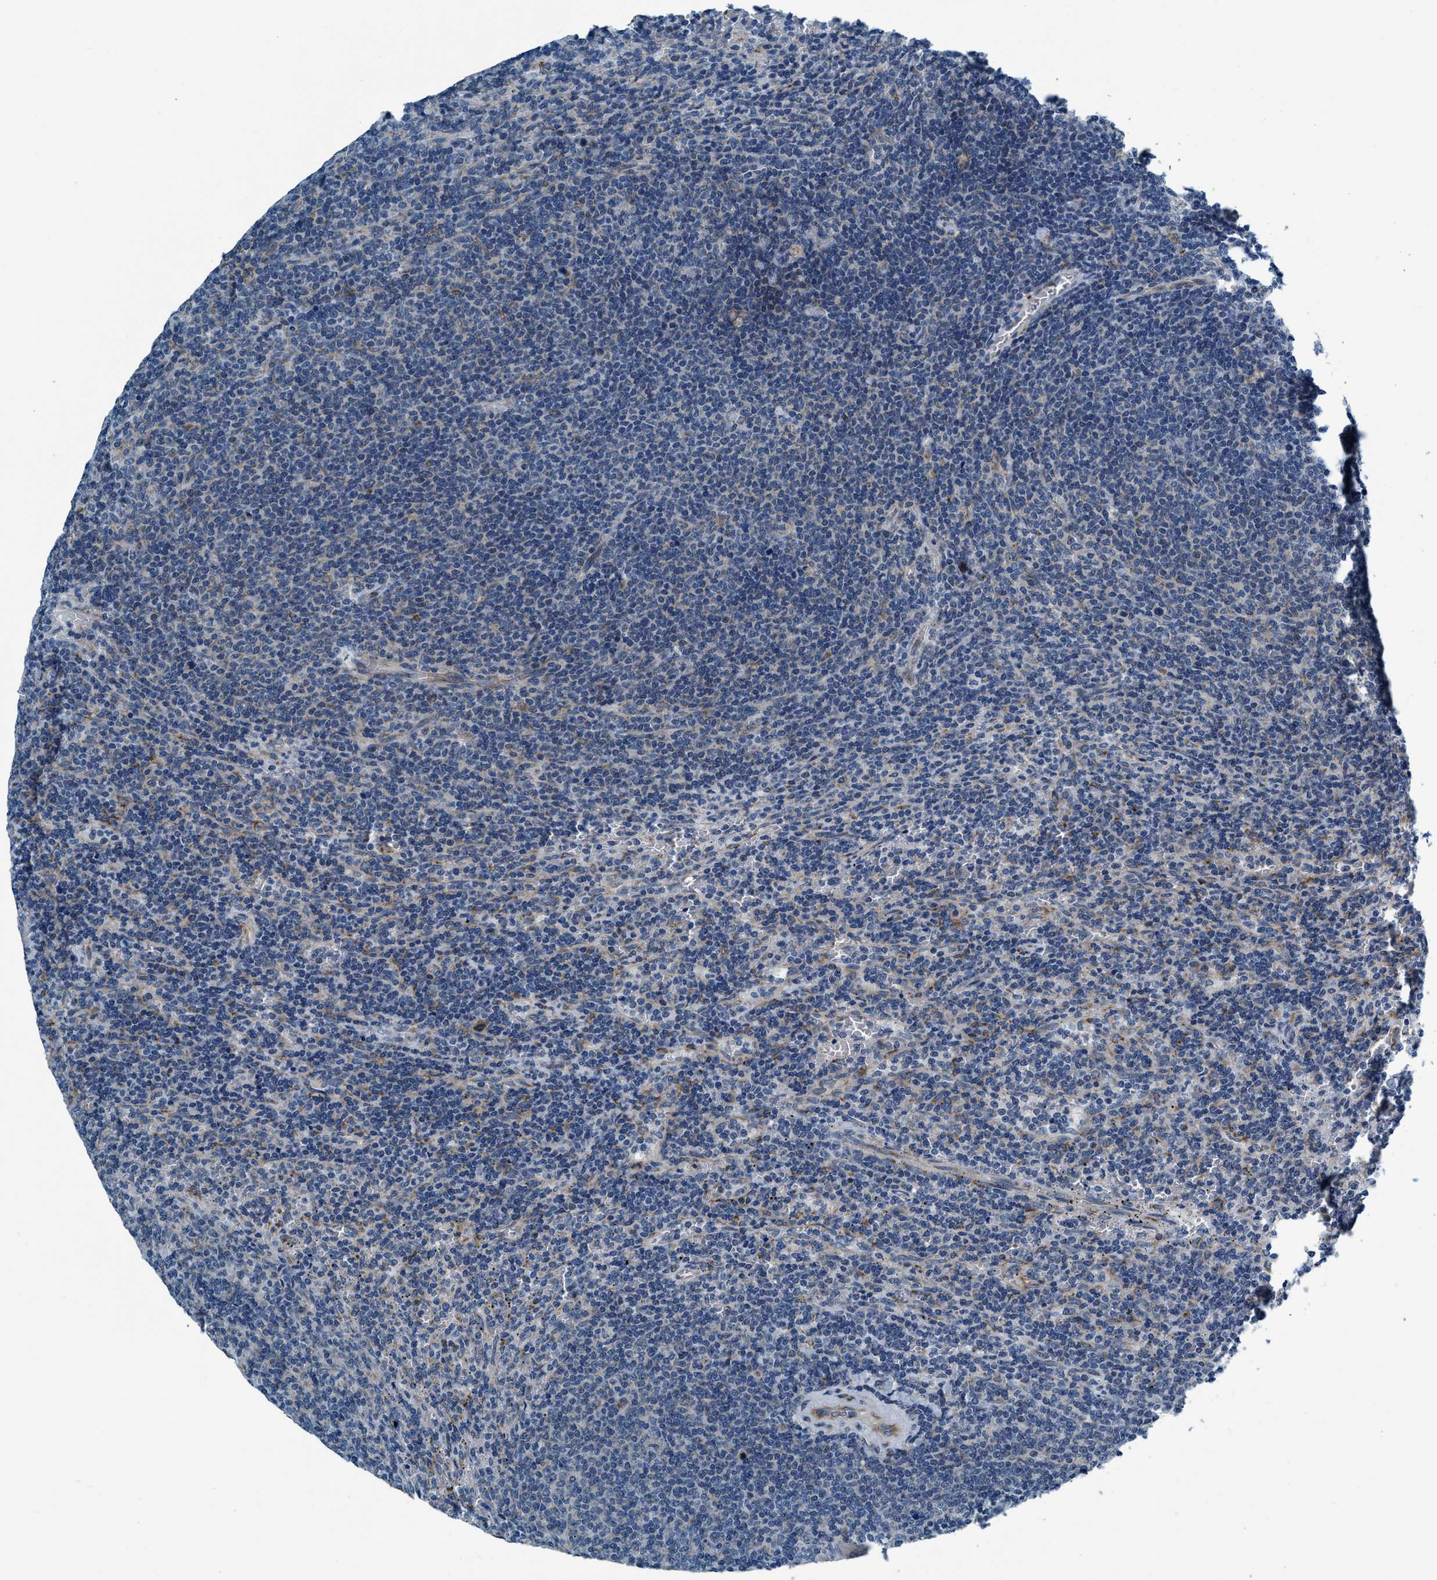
{"staining": {"intensity": "negative", "quantity": "none", "location": "none"}, "tissue": "lymphoma", "cell_type": "Tumor cells", "image_type": "cancer", "snomed": [{"axis": "morphology", "description": "Malignant lymphoma, non-Hodgkin's type, Low grade"}, {"axis": "topography", "description": "Spleen"}], "caption": "The photomicrograph shows no staining of tumor cells in malignant lymphoma, non-Hodgkin's type (low-grade).", "gene": "ARMC9", "patient": {"sex": "female", "age": 50}}